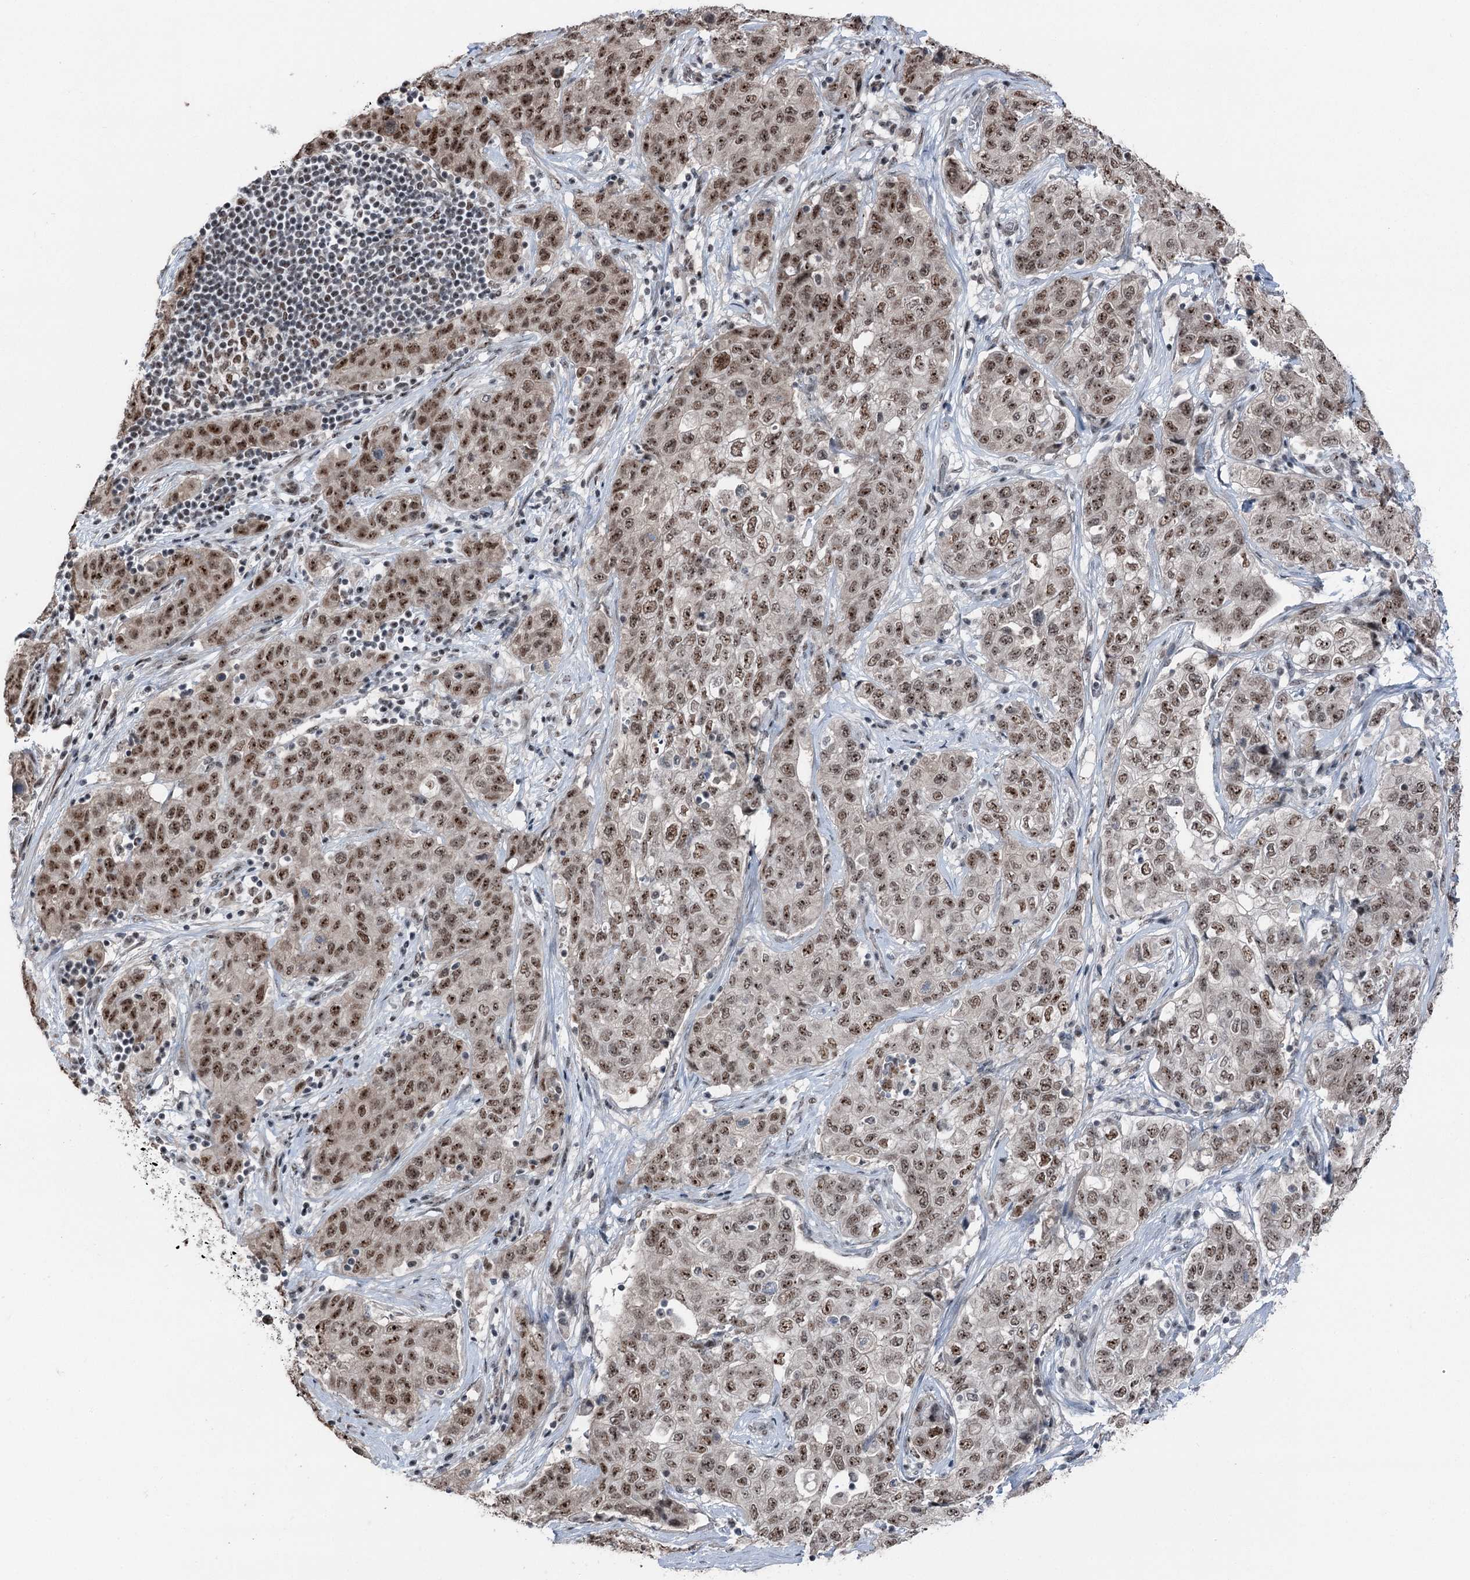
{"staining": {"intensity": "moderate", "quantity": ">75%", "location": "nuclear"}, "tissue": "stomach cancer", "cell_type": "Tumor cells", "image_type": "cancer", "snomed": [{"axis": "morphology", "description": "Normal tissue, NOS"}, {"axis": "morphology", "description": "Adenocarcinoma, NOS"}, {"axis": "topography", "description": "Lymph node"}, {"axis": "topography", "description": "Stomach"}], "caption": "Brown immunohistochemical staining in human stomach cancer (adenocarcinoma) shows moderate nuclear staining in approximately >75% of tumor cells.", "gene": "POLR2H", "patient": {"sex": "male", "age": 48}}